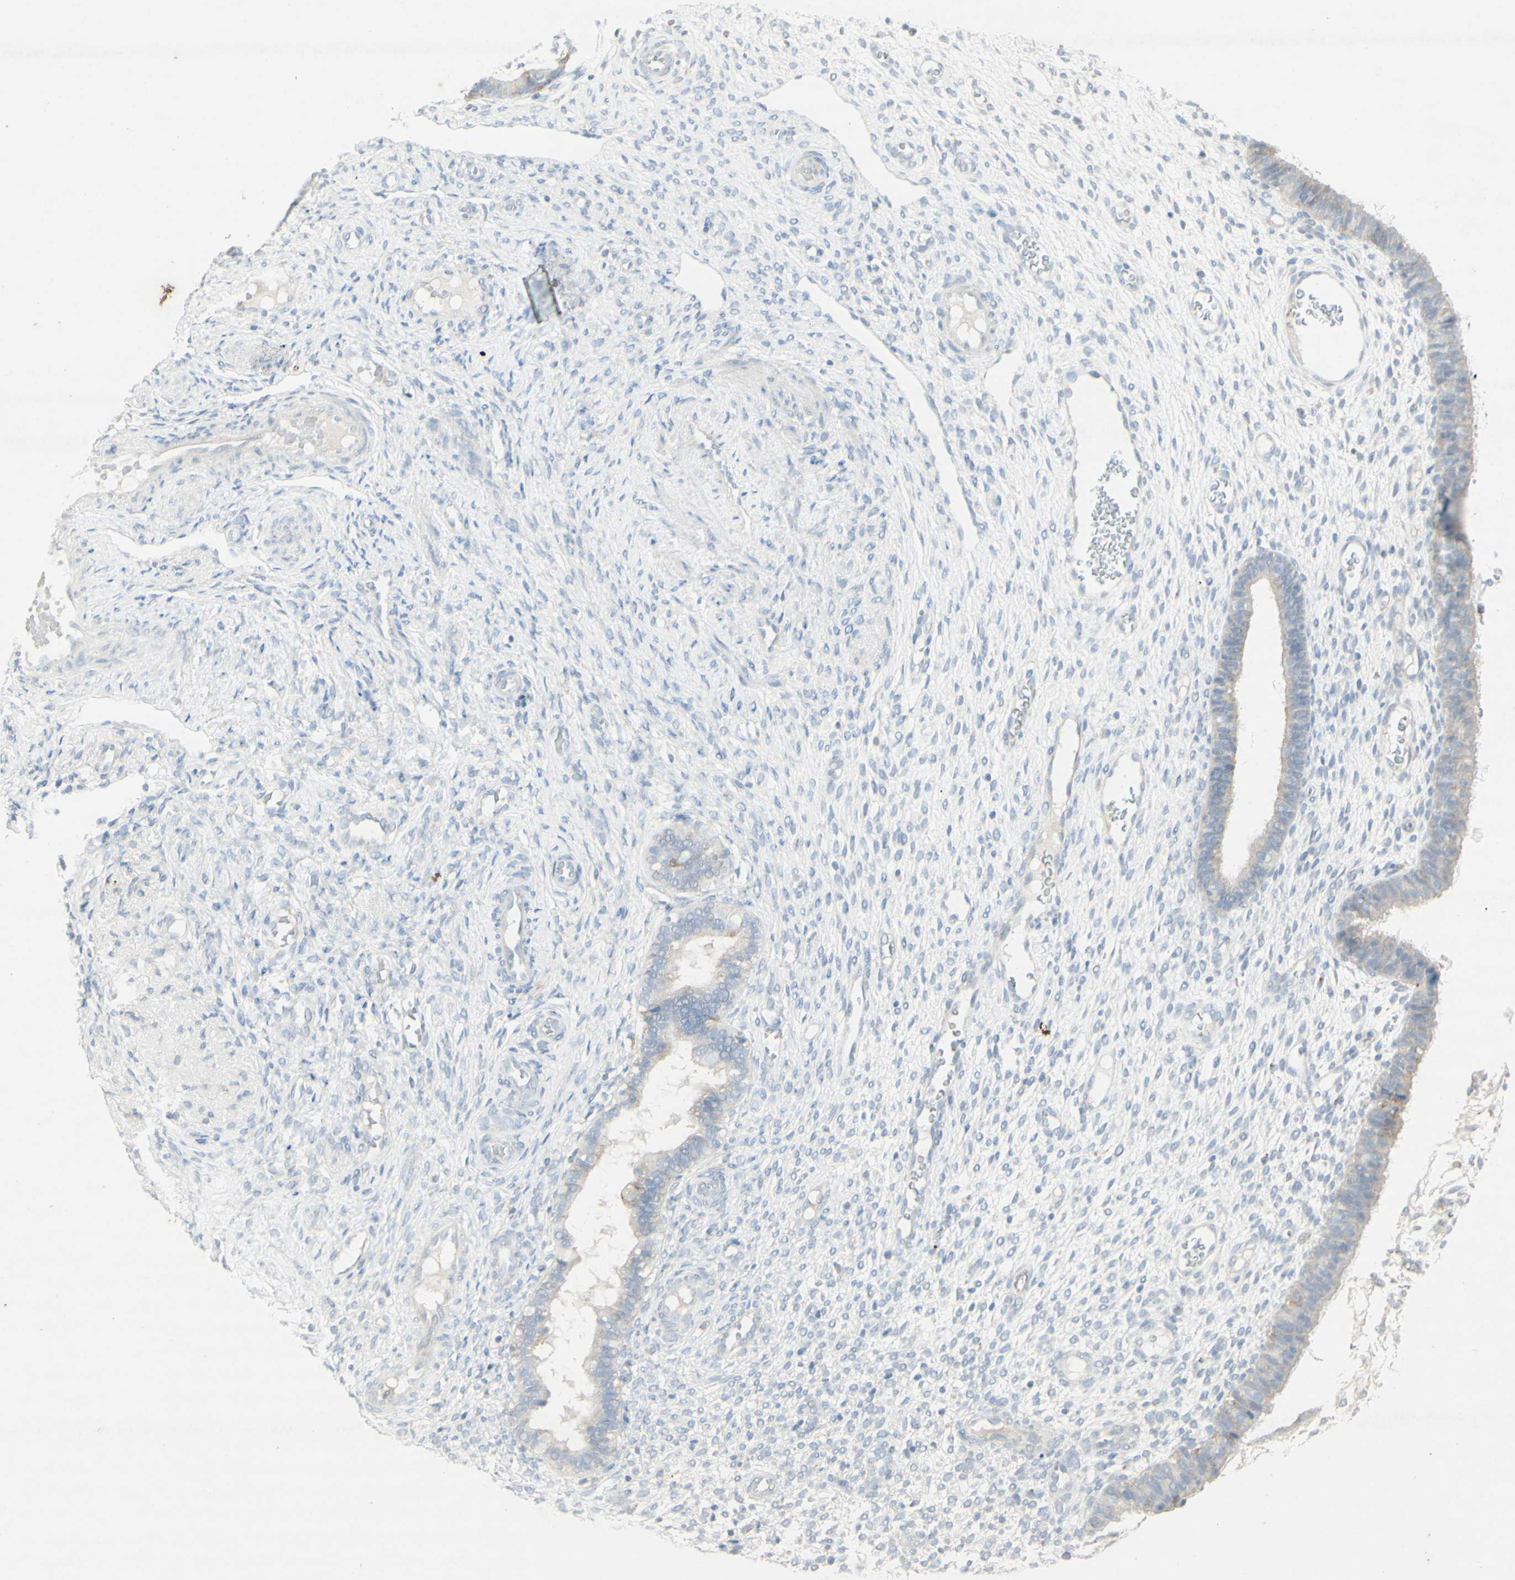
{"staining": {"intensity": "negative", "quantity": "none", "location": "none"}, "tissue": "endometrium", "cell_type": "Cells in endometrial stroma", "image_type": "normal", "snomed": [{"axis": "morphology", "description": "Normal tissue, NOS"}, {"axis": "topography", "description": "Endometrium"}], "caption": "Immunohistochemistry of unremarkable human endometrium reveals no positivity in cells in endometrial stroma.", "gene": "ATP6V1B1", "patient": {"sex": "female", "age": 61}}